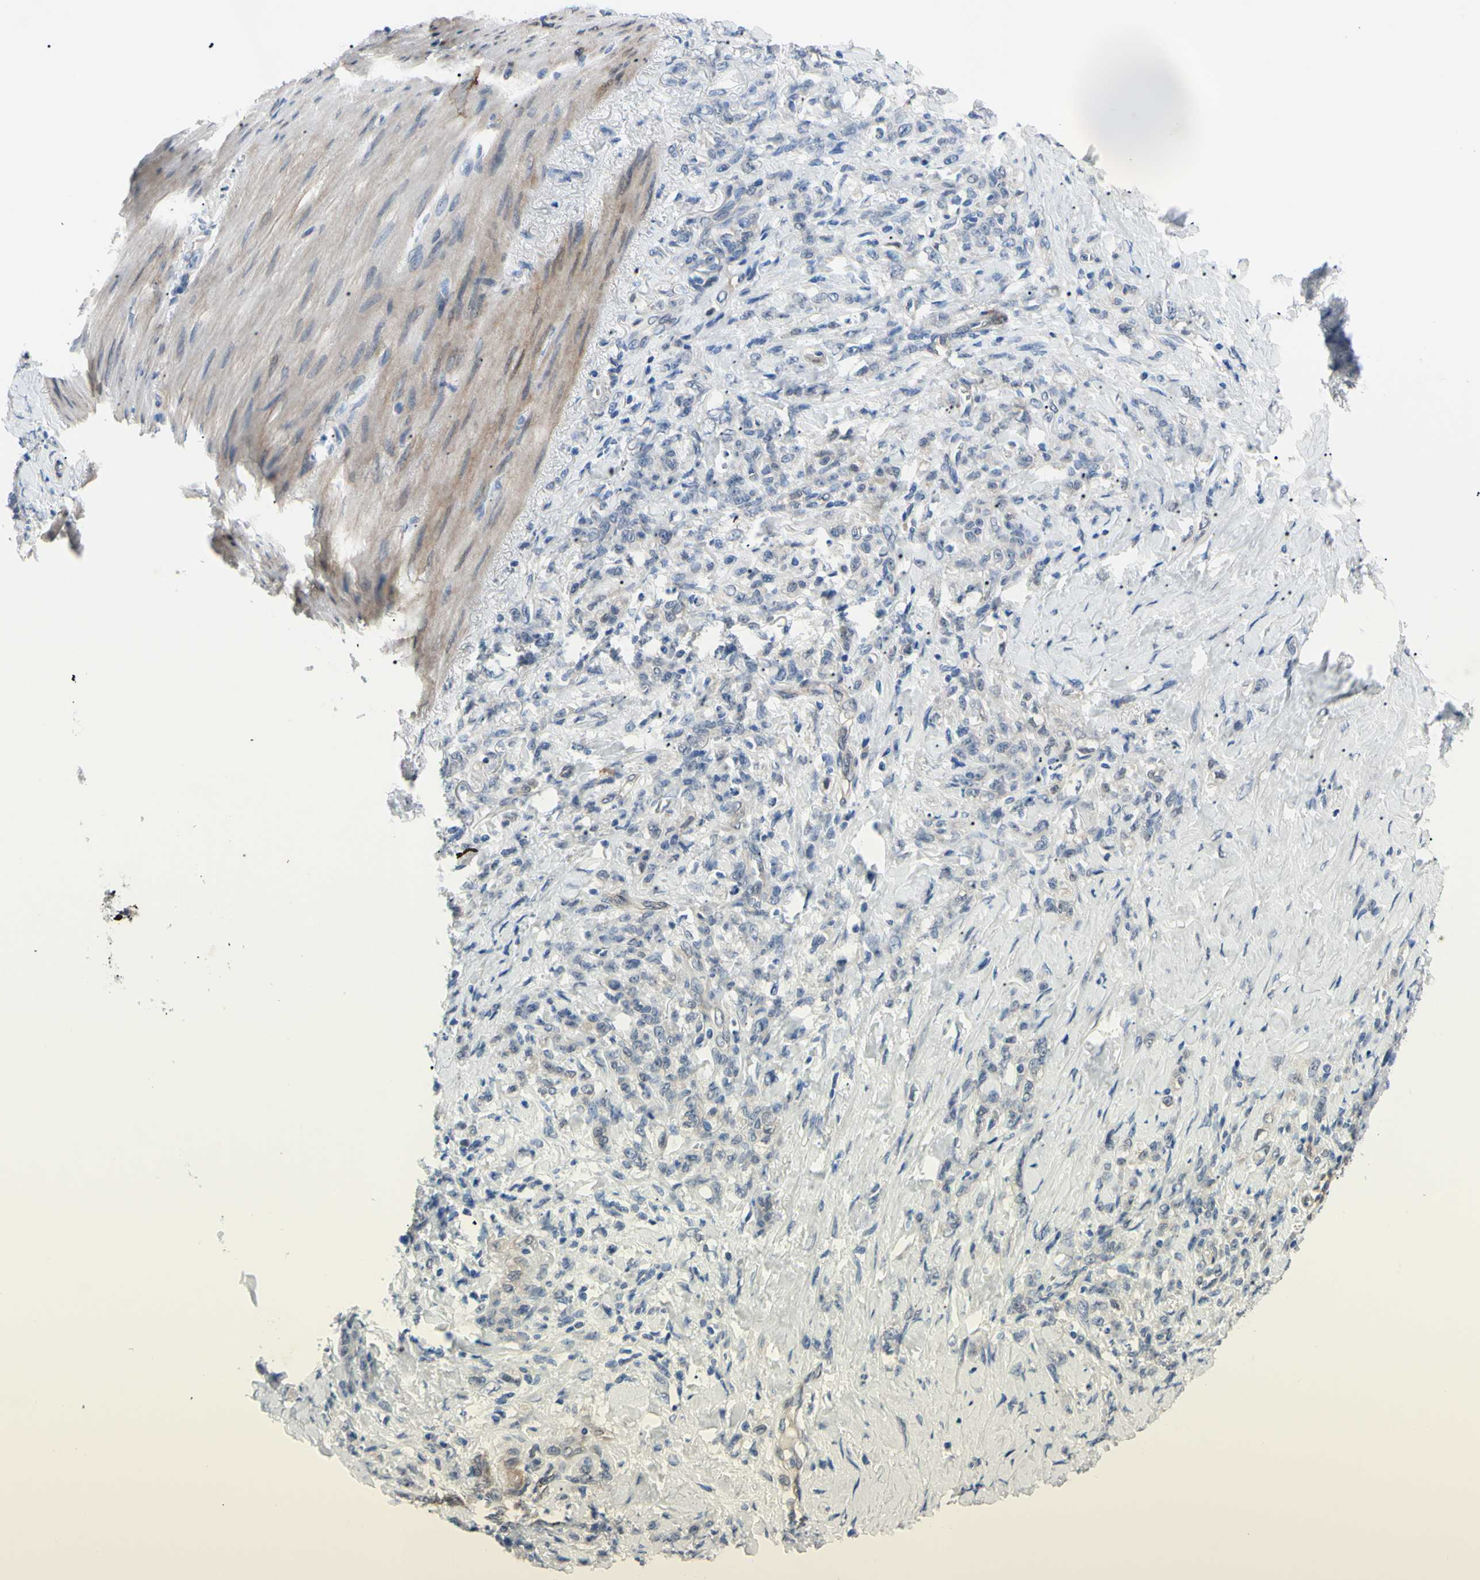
{"staining": {"intensity": "negative", "quantity": "none", "location": "none"}, "tissue": "stomach cancer", "cell_type": "Tumor cells", "image_type": "cancer", "snomed": [{"axis": "morphology", "description": "Adenocarcinoma, NOS"}, {"axis": "topography", "description": "Stomach"}], "caption": "High magnification brightfield microscopy of adenocarcinoma (stomach) stained with DAB (3,3'-diaminobenzidine) (brown) and counterstained with hematoxylin (blue): tumor cells show no significant staining.", "gene": "NOL3", "patient": {"sex": "male", "age": 82}}